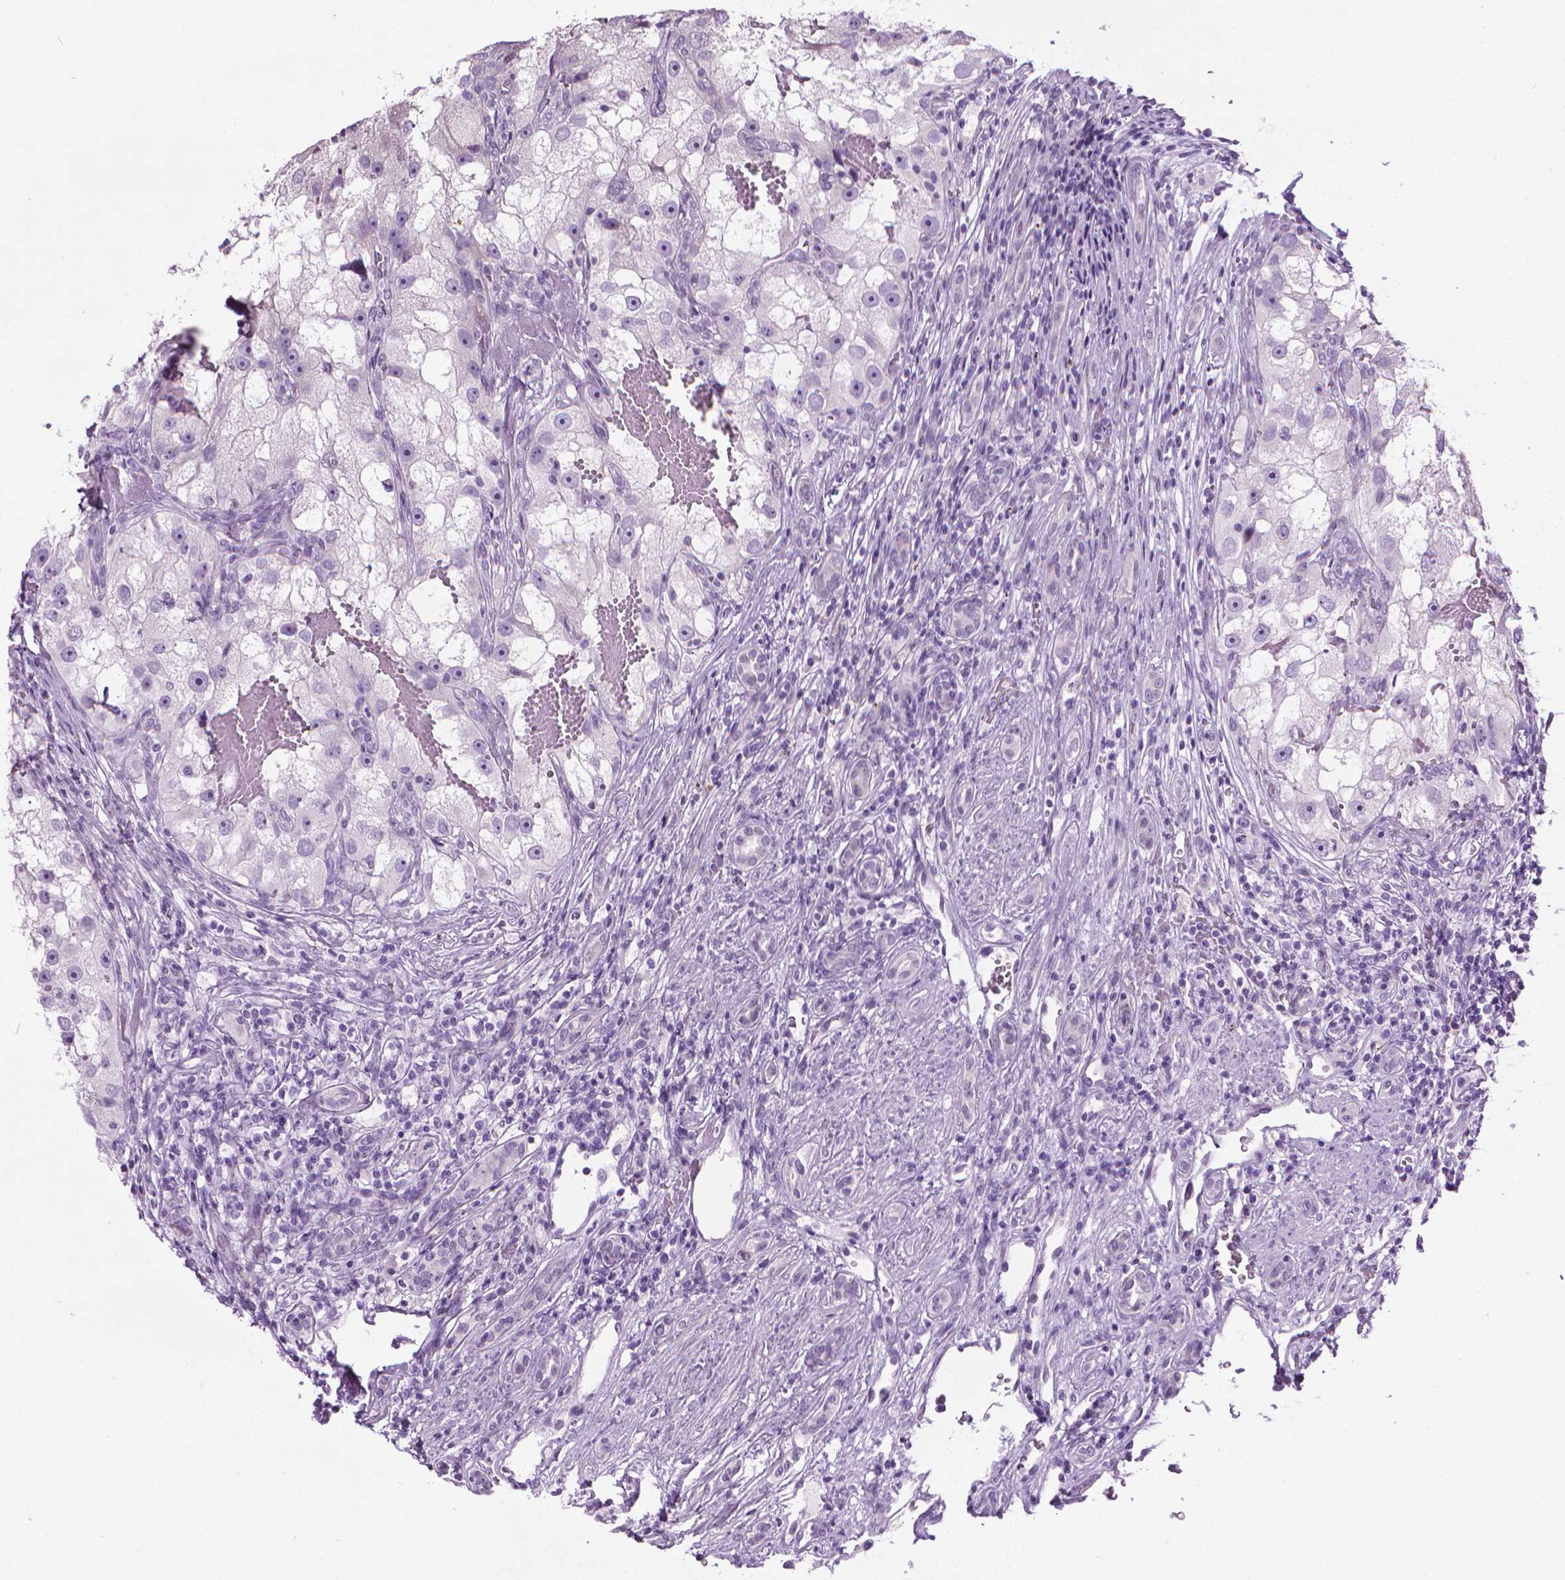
{"staining": {"intensity": "negative", "quantity": "none", "location": "none"}, "tissue": "renal cancer", "cell_type": "Tumor cells", "image_type": "cancer", "snomed": [{"axis": "morphology", "description": "Adenocarcinoma, NOS"}, {"axis": "topography", "description": "Kidney"}], "caption": "Micrograph shows no significant protein positivity in tumor cells of renal cancer. (Stains: DAB (3,3'-diaminobenzidine) immunohistochemistry with hematoxylin counter stain, Microscopy: brightfield microscopy at high magnification).", "gene": "DNAI7", "patient": {"sex": "male", "age": 63}}